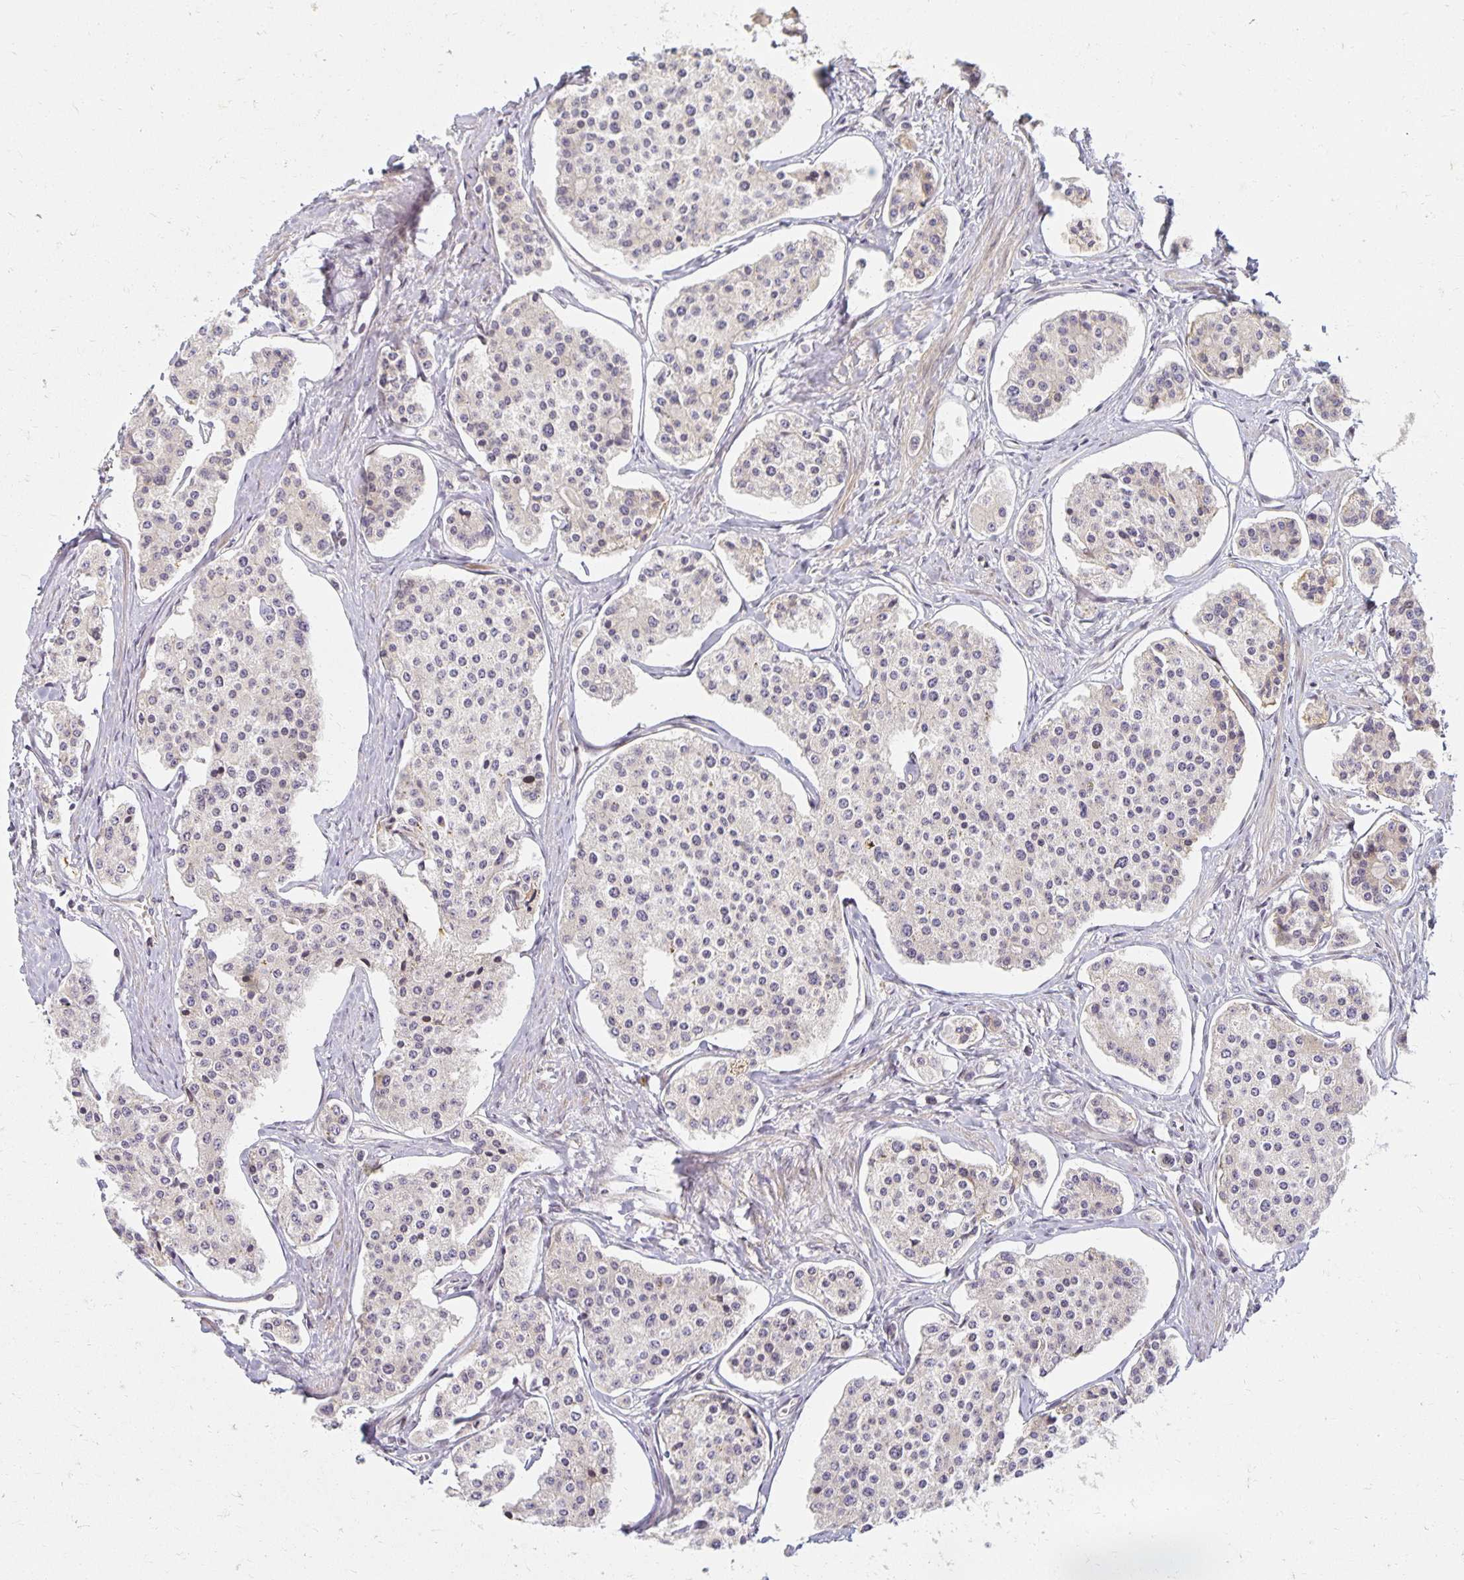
{"staining": {"intensity": "negative", "quantity": "none", "location": "none"}, "tissue": "carcinoid", "cell_type": "Tumor cells", "image_type": "cancer", "snomed": [{"axis": "morphology", "description": "Carcinoid, malignant, NOS"}, {"axis": "topography", "description": "Small intestine"}], "caption": "Tumor cells show no significant protein staining in carcinoid (malignant).", "gene": "EHF", "patient": {"sex": "female", "age": 65}}